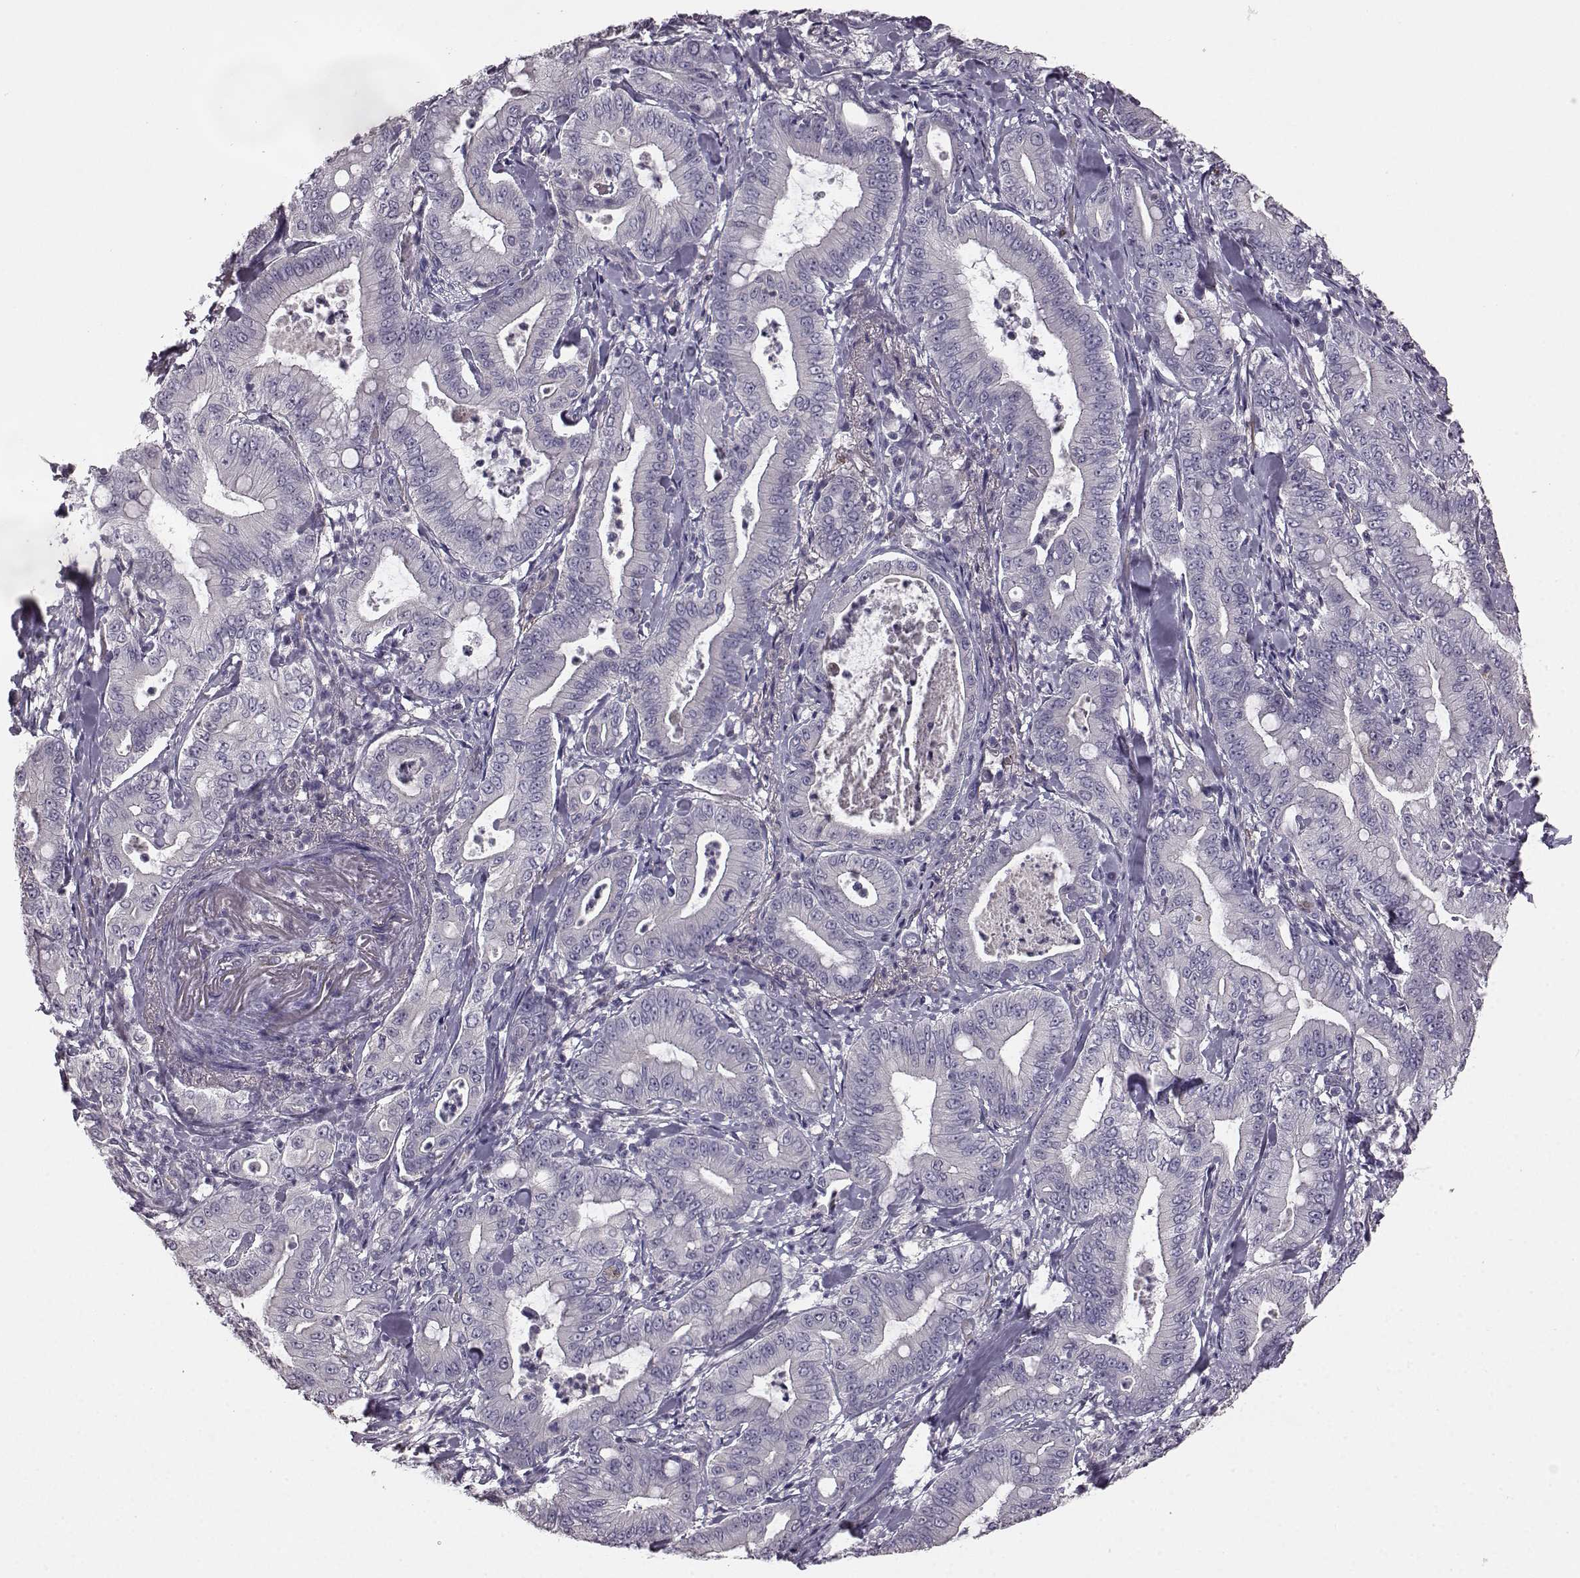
{"staining": {"intensity": "negative", "quantity": "none", "location": "none"}, "tissue": "pancreatic cancer", "cell_type": "Tumor cells", "image_type": "cancer", "snomed": [{"axis": "morphology", "description": "Adenocarcinoma, NOS"}, {"axis": "topography", "description": "Pancreas"}], "caption": "Micrograph shows no protein positivity in tumor cells of adenocarcinoma (pancreatic) tissue.", "gene": "KRT85", "patient": {"sex": "male", "age": 71}}